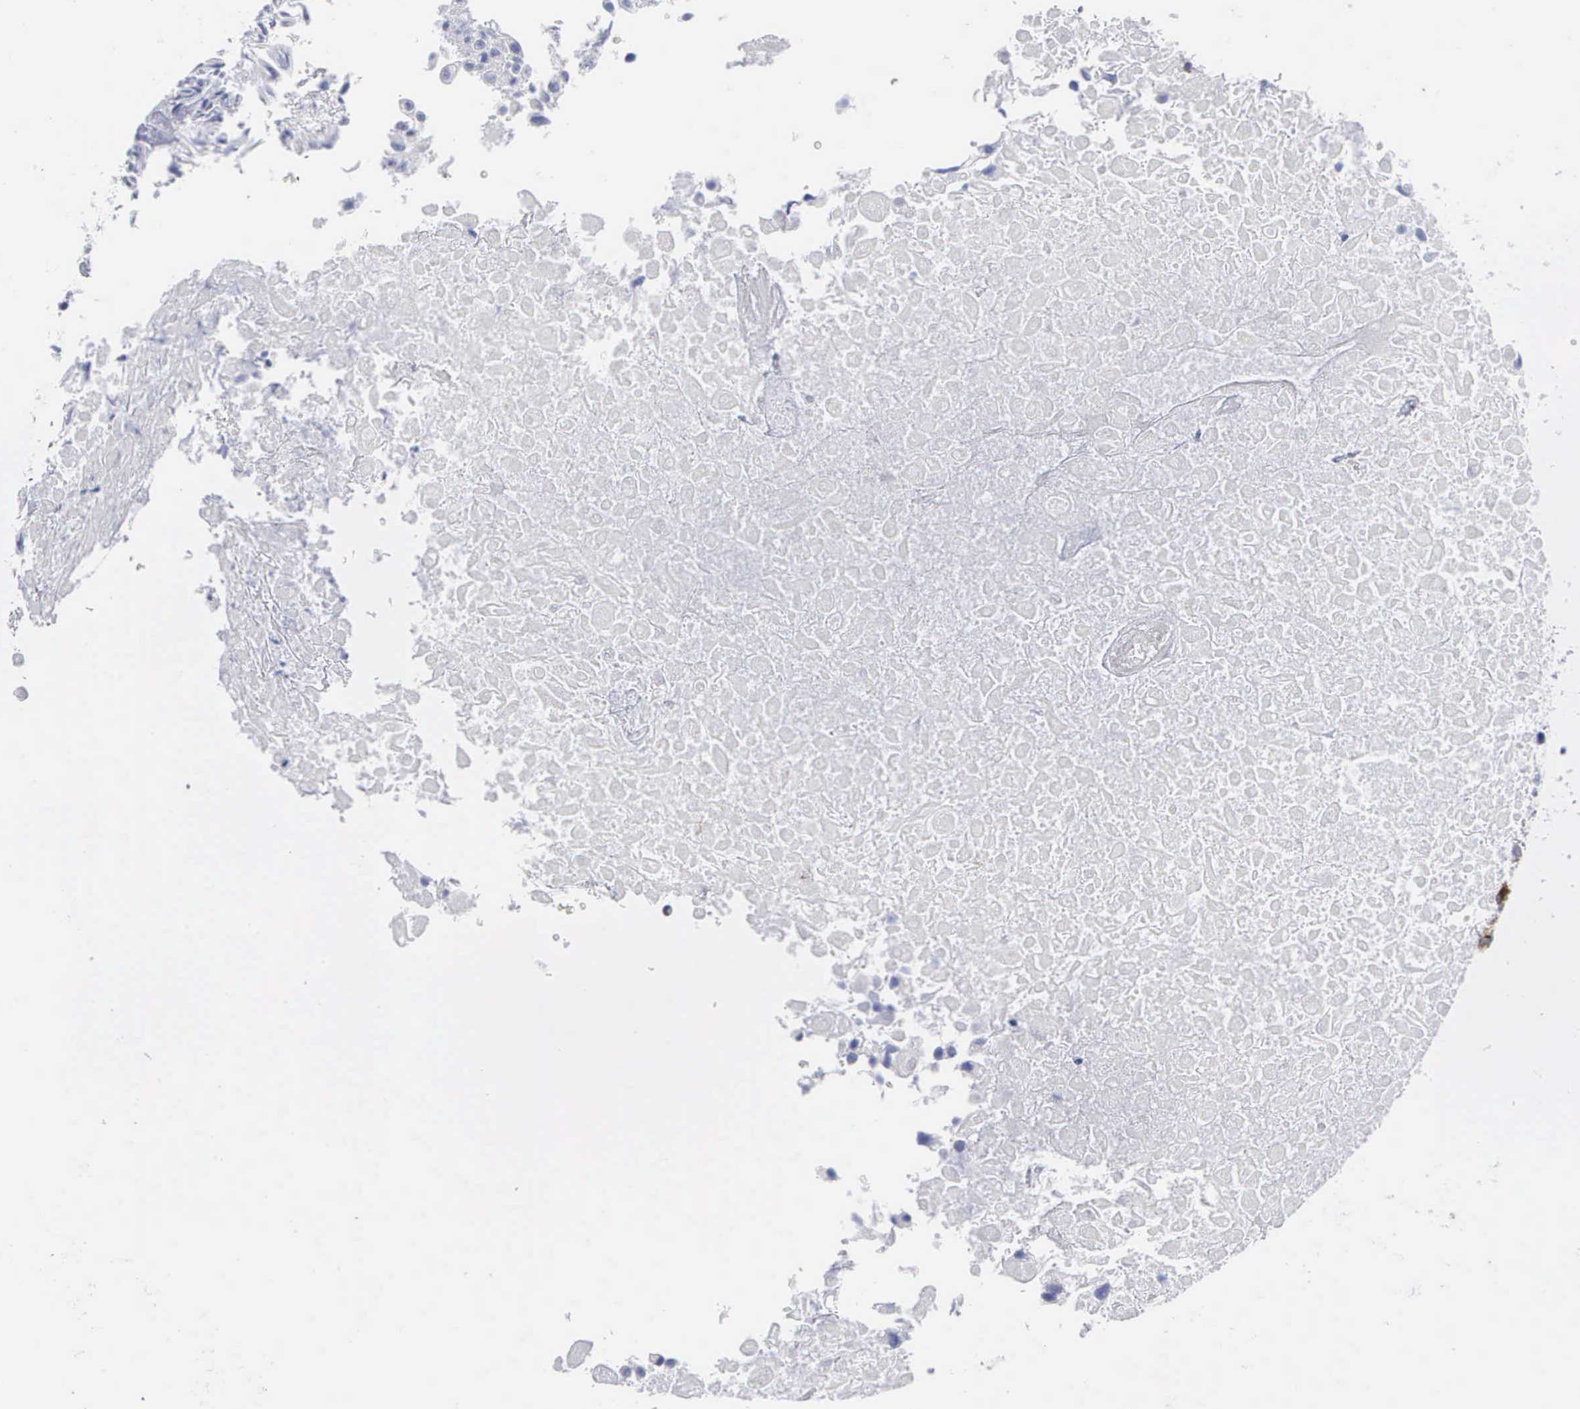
{"staining": {"intensity": "negative", "quantity": "none", "location": "none"}, "tissue": "urothelial cancer", "cell_type": "Tumor cells", "image_type": "cancer", "snomed": [{"axis": "morphology", "description": "Urothelial carcinoma, High grade"}, {"axis": "topography", "description": "Urinary bladder"}], "caption": "There is no significant positivity in tumor cells of urothelial cancer.", "gene": "CTSH", "patient": {"sex": "male", "age": 56}}